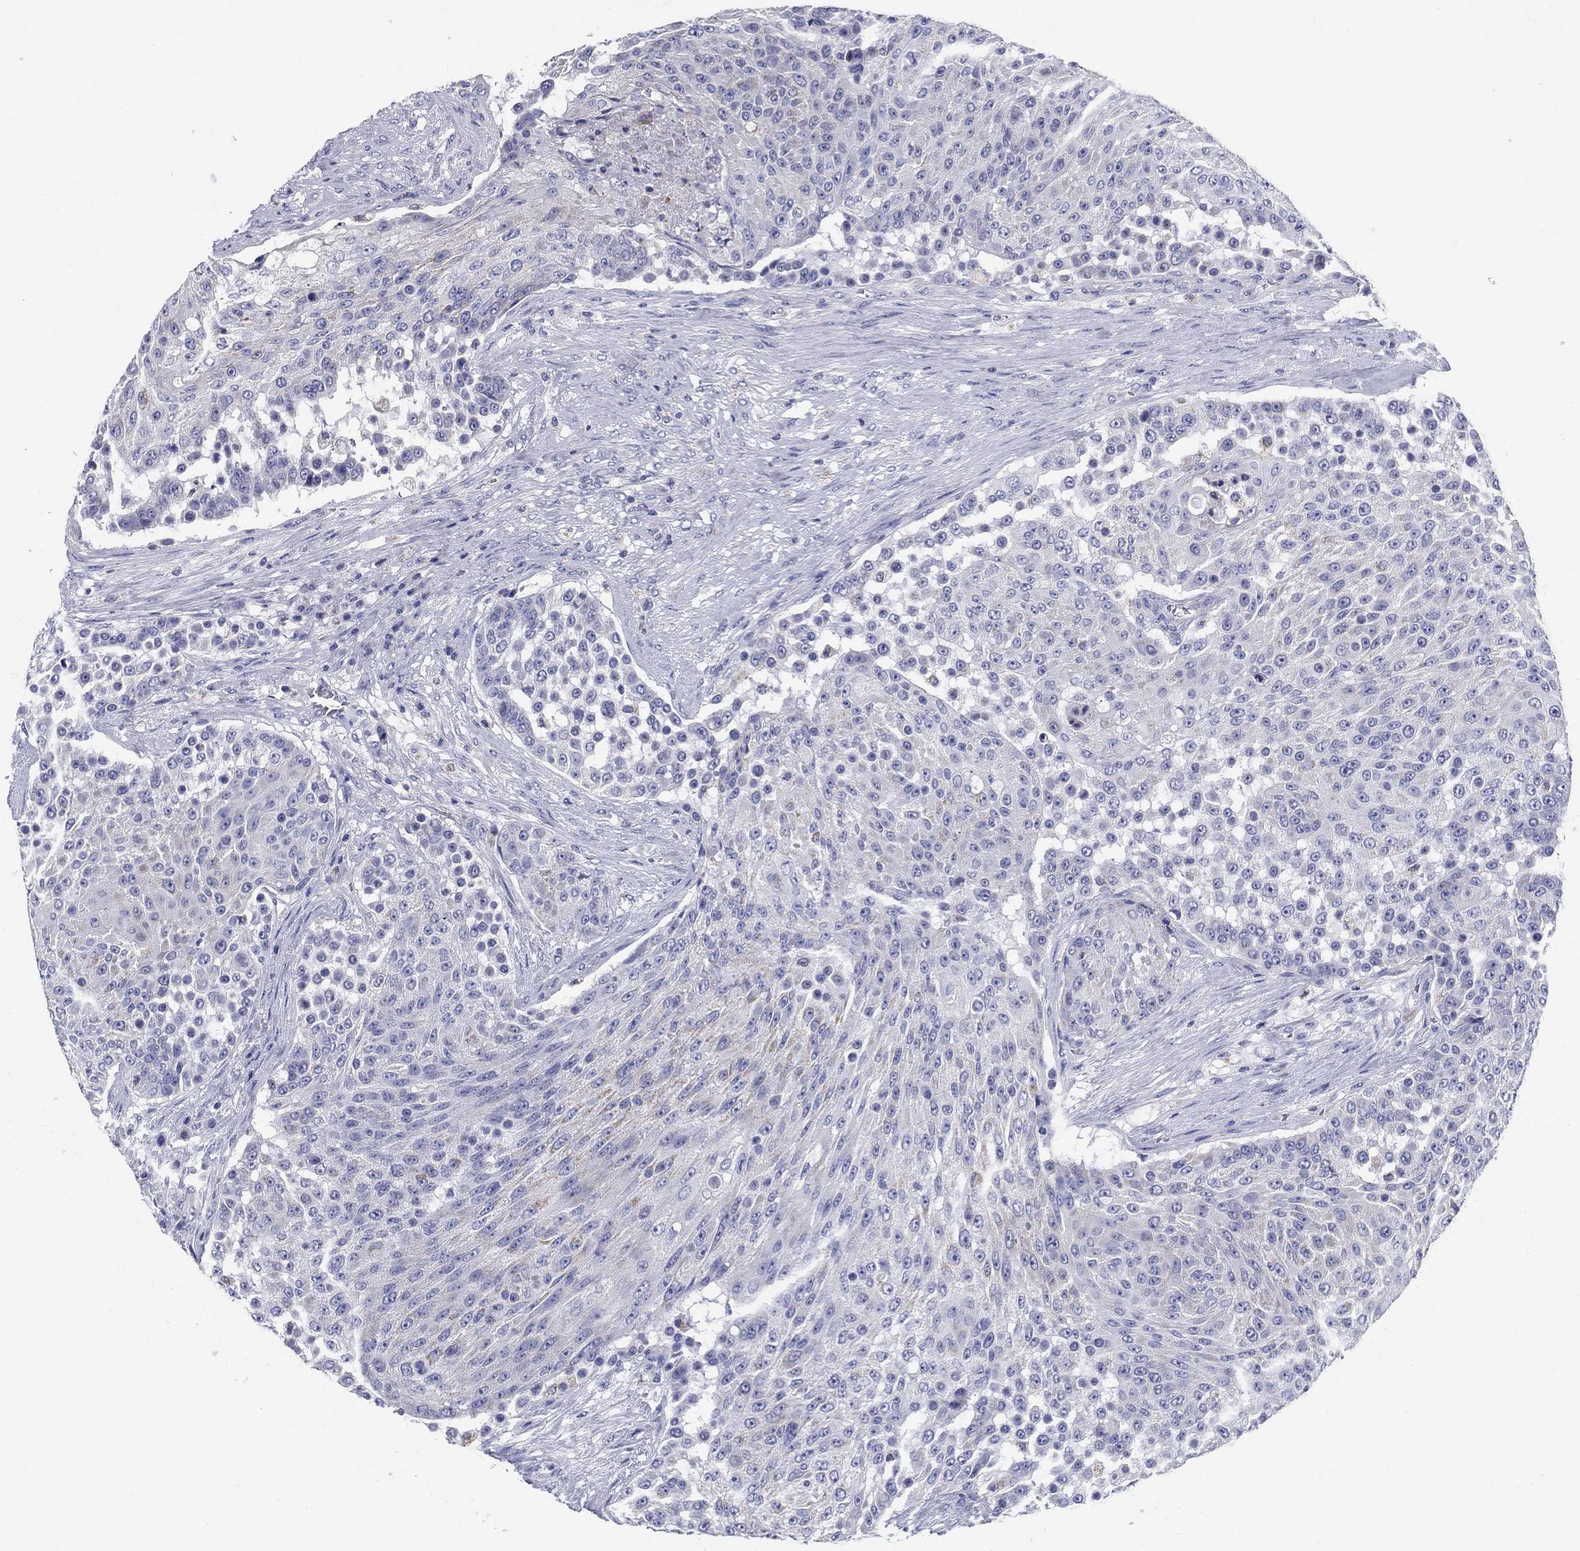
{"staining": {"intensity": "negative", "quantity": "none", "location": "none"}, "tissue": "urothelial cancer", "cell_type": "Tumor cells", "image_type": "cancer", "snomed": [{"axis": "morphology", "description": "Urothelial carcinoma, High grade"}, {"axis": "topography", "description": "Urinary bladder"}], "caption": "Tumor cells show no significant staining in high-grade urothelial carcinoma. (Stains: DAB (3,3'-diaminobenzidine) immunohistochemistry with hematoxylin counter stain, Microscopy: brightfield microscopy at high magnification).", "gene": "UPB1", "patient": {"sex": "female", "age": 63}}